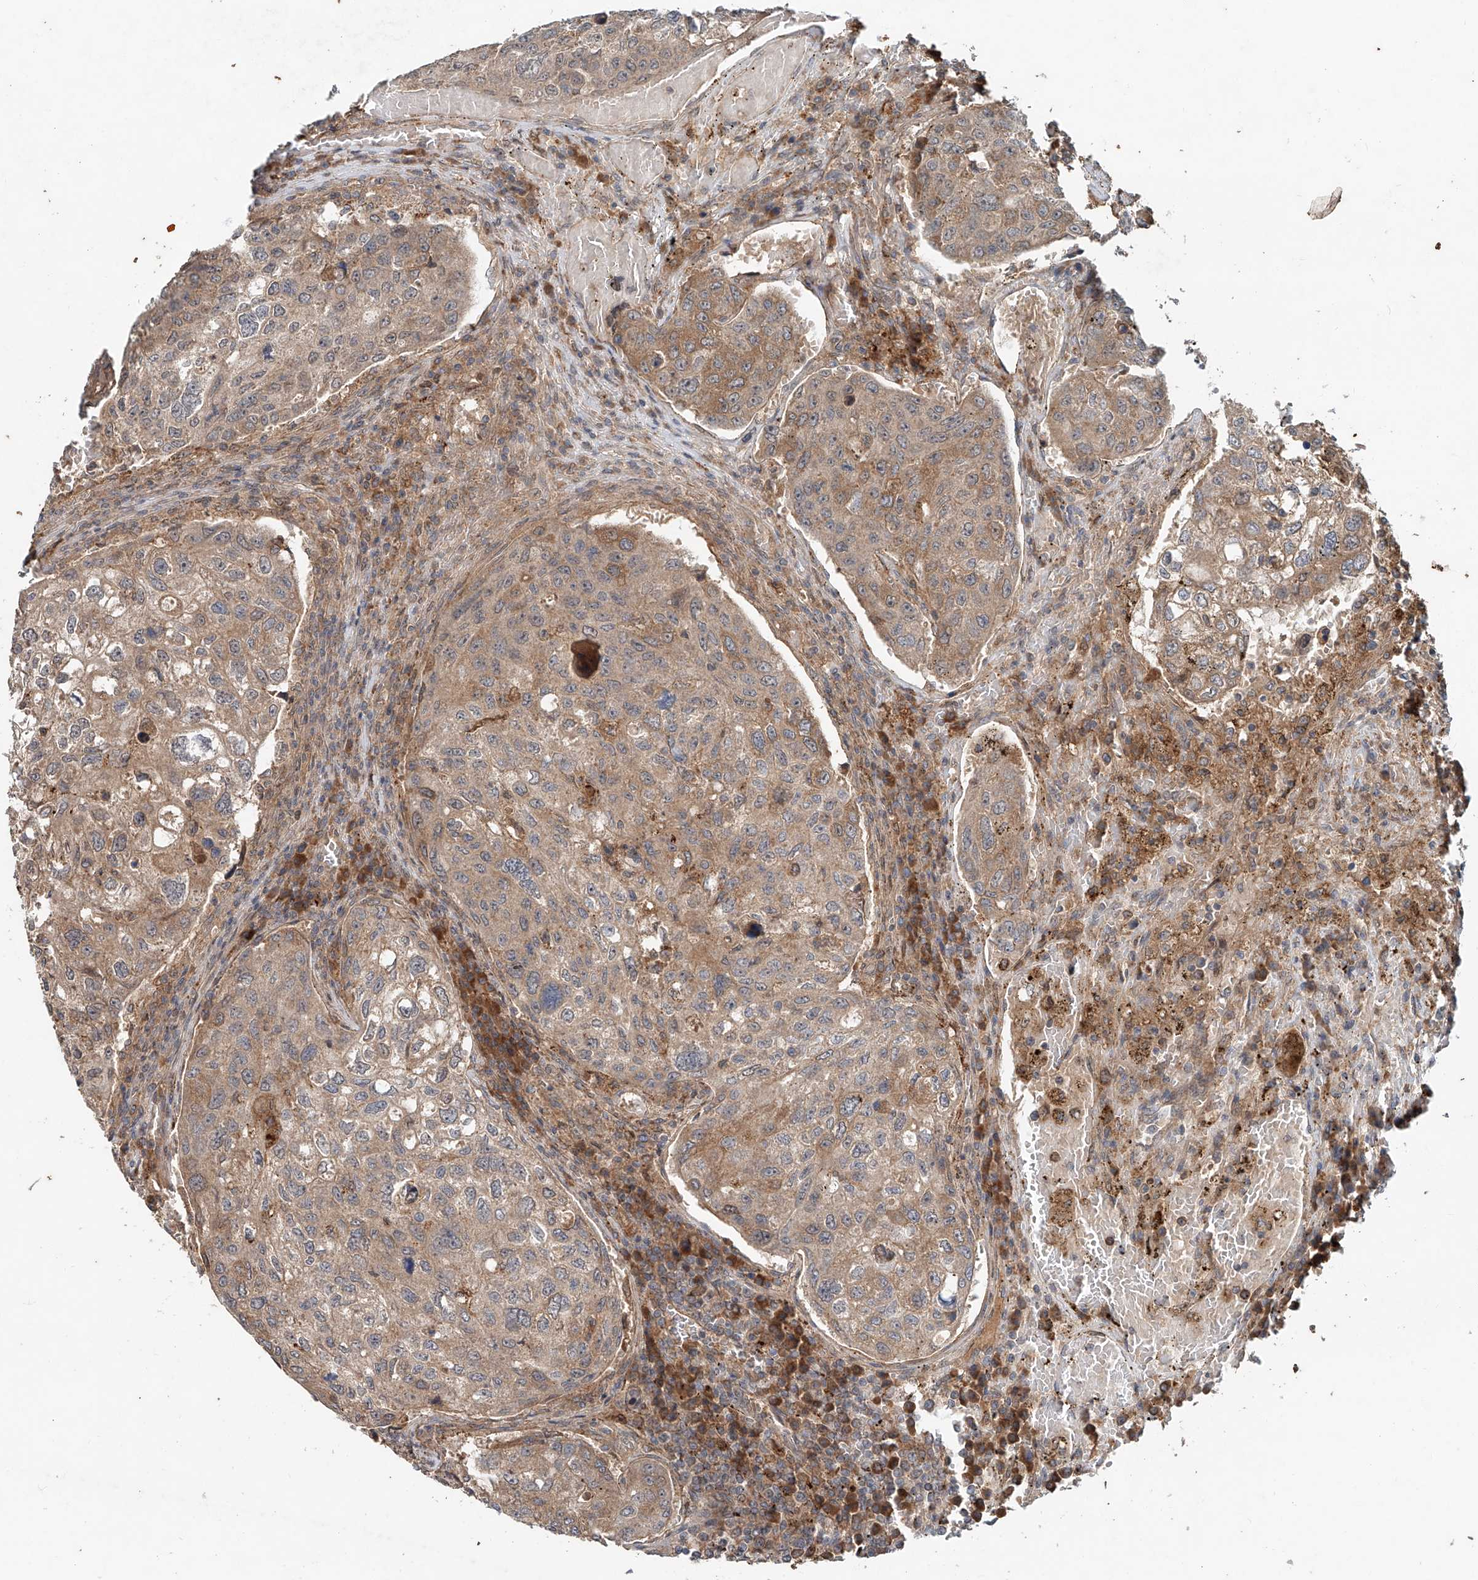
{"staining": {"intensity": "weak", "quantity": ">75%", "location": "cytoplasmic/membranous"}, "tissue": "urothelial cancer", "cell_type": "Tumor cells", "image_type": "cancer", "snomed": [{"axis": "morphology", "description": "Urothelial carcinoma, High grade"}, {"axis": "topography", "description": "Lymph node"}, {"axis": "topography", "description": "Urinary bladder"}], "caption": "This is a histology image of immunohistochemistry staining of urothelial cancer, which shows weak positivity in the cytoplasmic/membranous of tumor cells.", "gene": "IER5", "patient": {"sex": "male", "age": 51}}